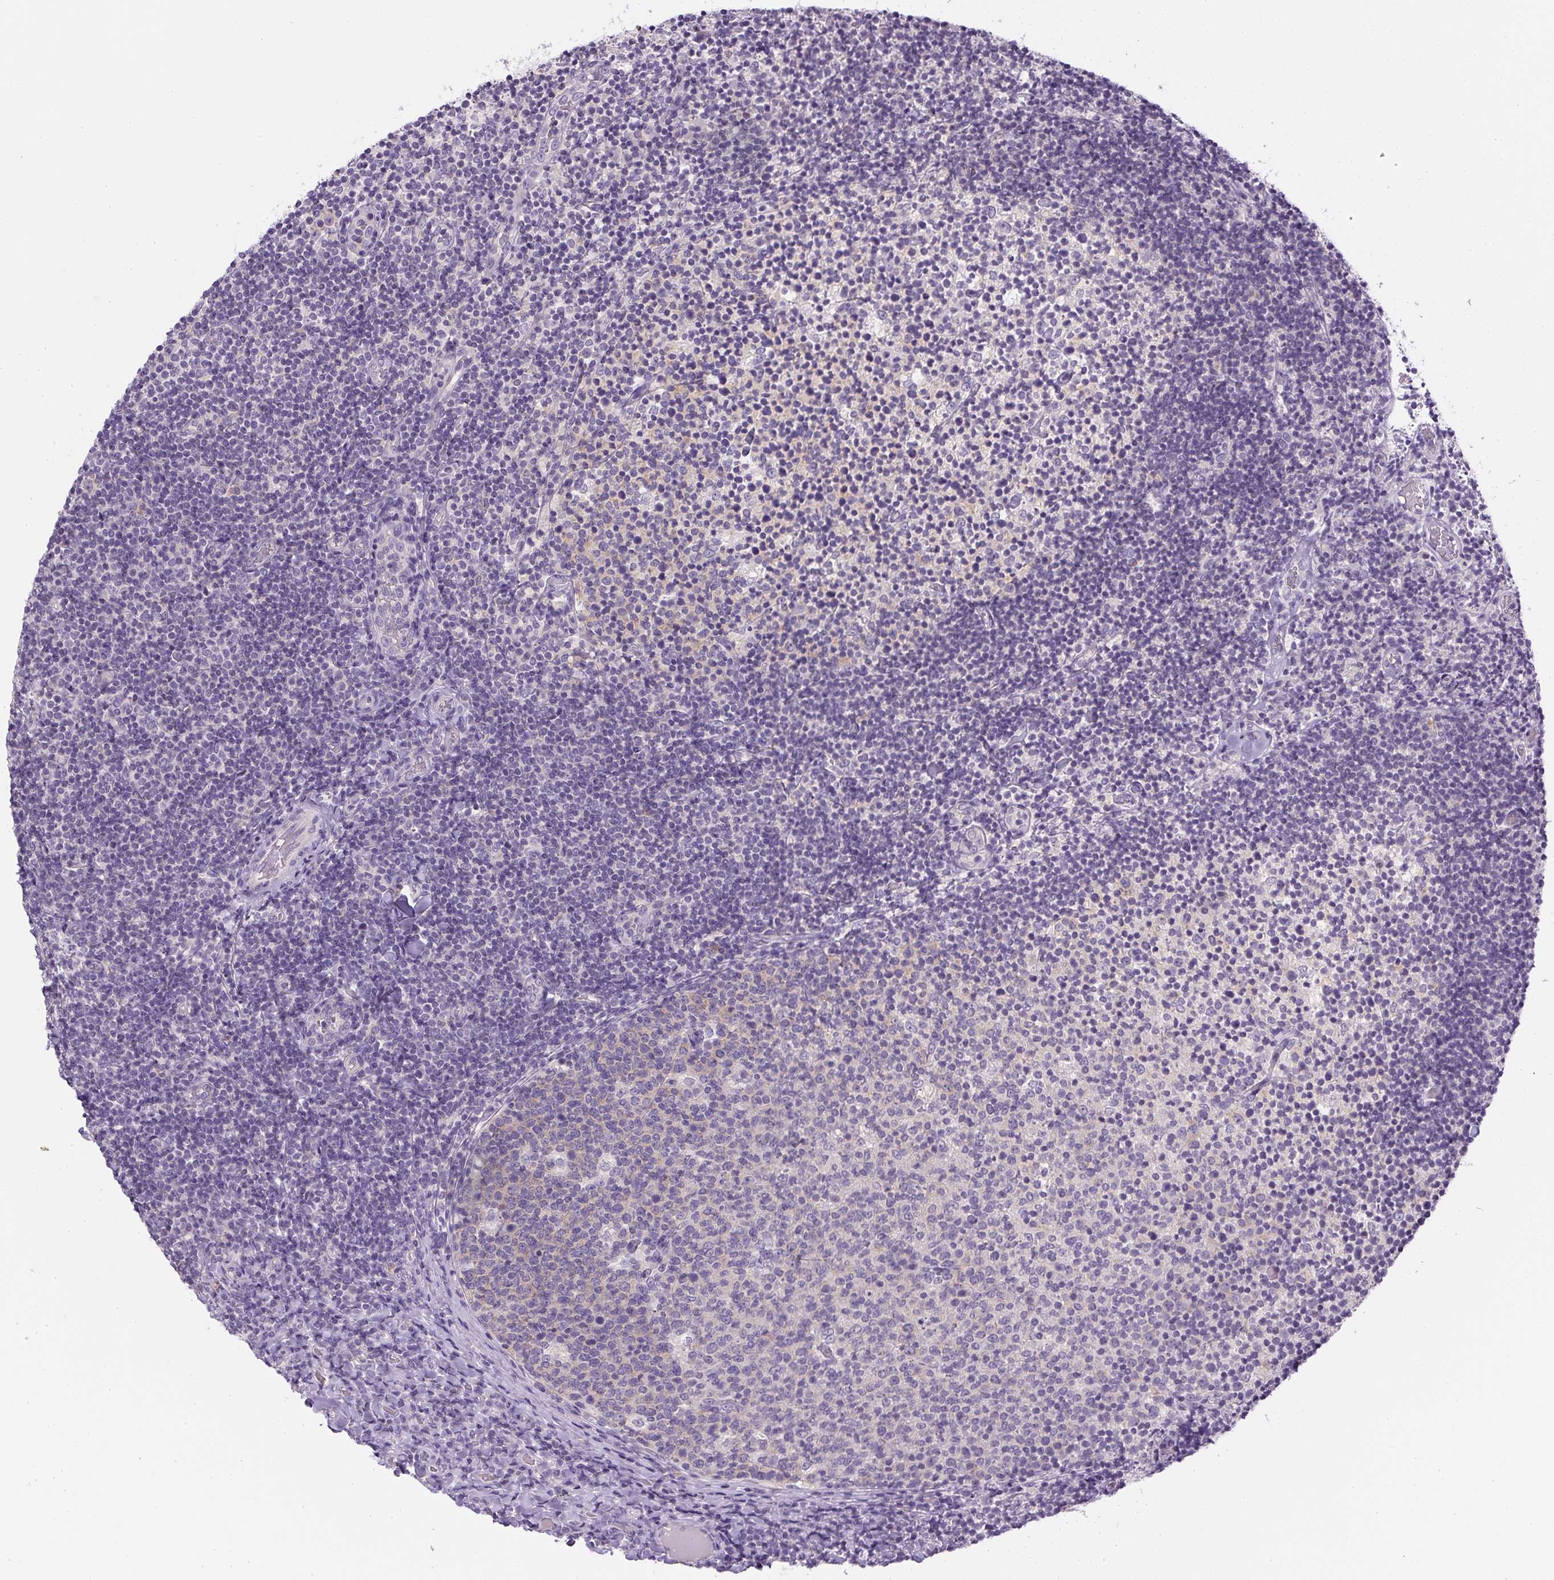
{"staining": {"intensity": "negative", "quantity": "none", "location": "none"}, "tissue": "tonsil", "cell_type": "Germinal center cells", "image_type": "normal", "snomed": [{"axis": "morphology", "description": "Normal tissue, NOS"}, {"axis": "topography", "description": "Tonsil"}], "caption": "Germinal center cells are negative for brown protein staining in normal tonsil. The staining is performed using DAB (3,3'-diaminobenzidine) brown chromogen with nuclei counter-stained in using hematoxylin.", "gene": "SLC17A7", "patient": {"sex": "female", "age": 10}}